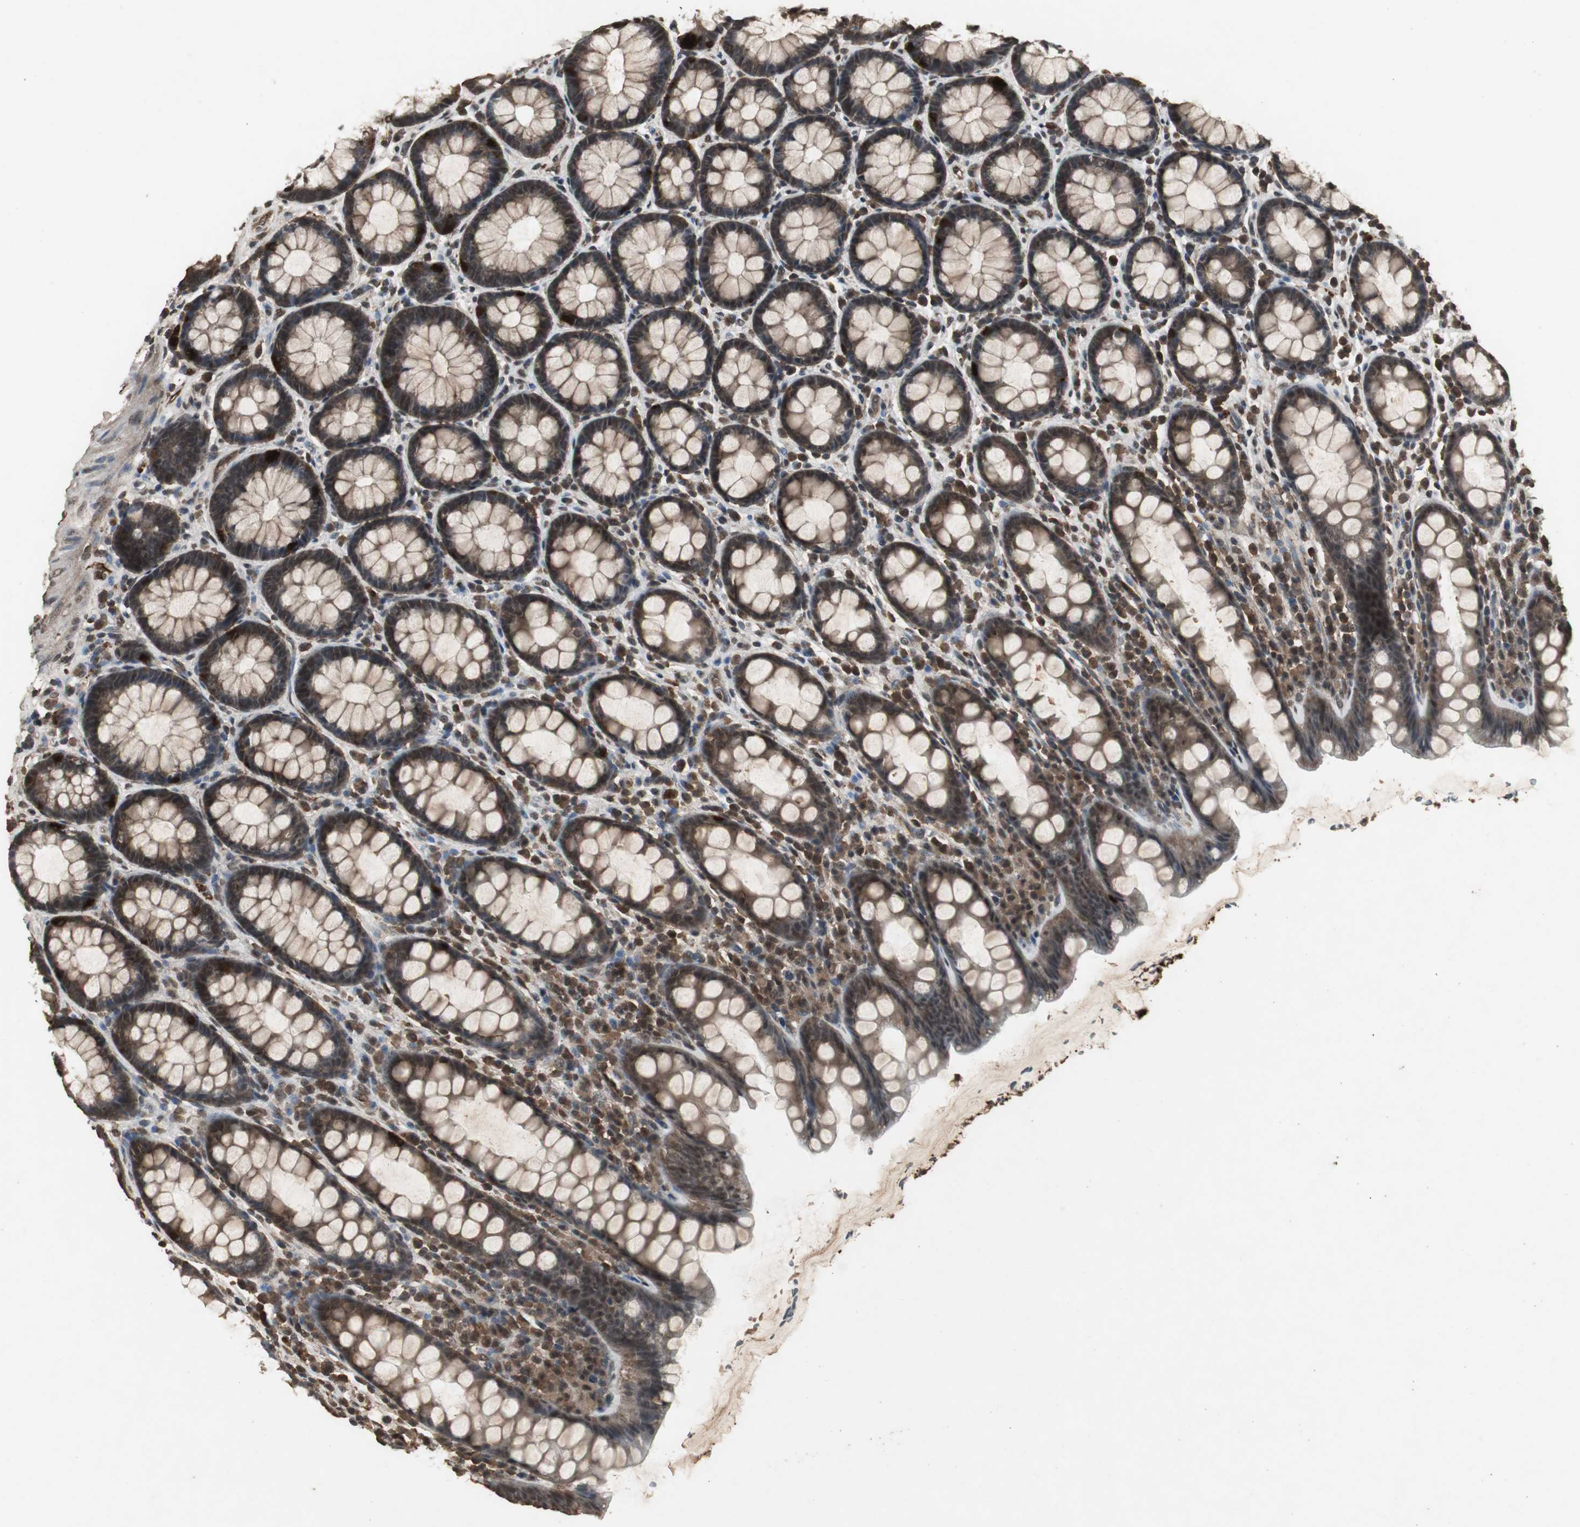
{"staining": {"intensity": "strong", "quantity": ">75%", "location": "cytoplasmic/membranous,nuclear"}, "tissue": "rectum", "cell_type": "Glandular cells", "image_type": "normal", "snomed": [{"axis": "morphology", "description": "Normal tissue, NOS"}, {"axis": "topography", "description": "Rectum"}], "caption": "Glandular cells show high levels of strong cytoplasmic/membranous,nuclear expression in approximately >75% of cells in normal human rectum. The protein is shown in brown color, while the nuclei are stained blue.", "gene": "EMX1", "patient": {"sex": "male", "age": 92}}